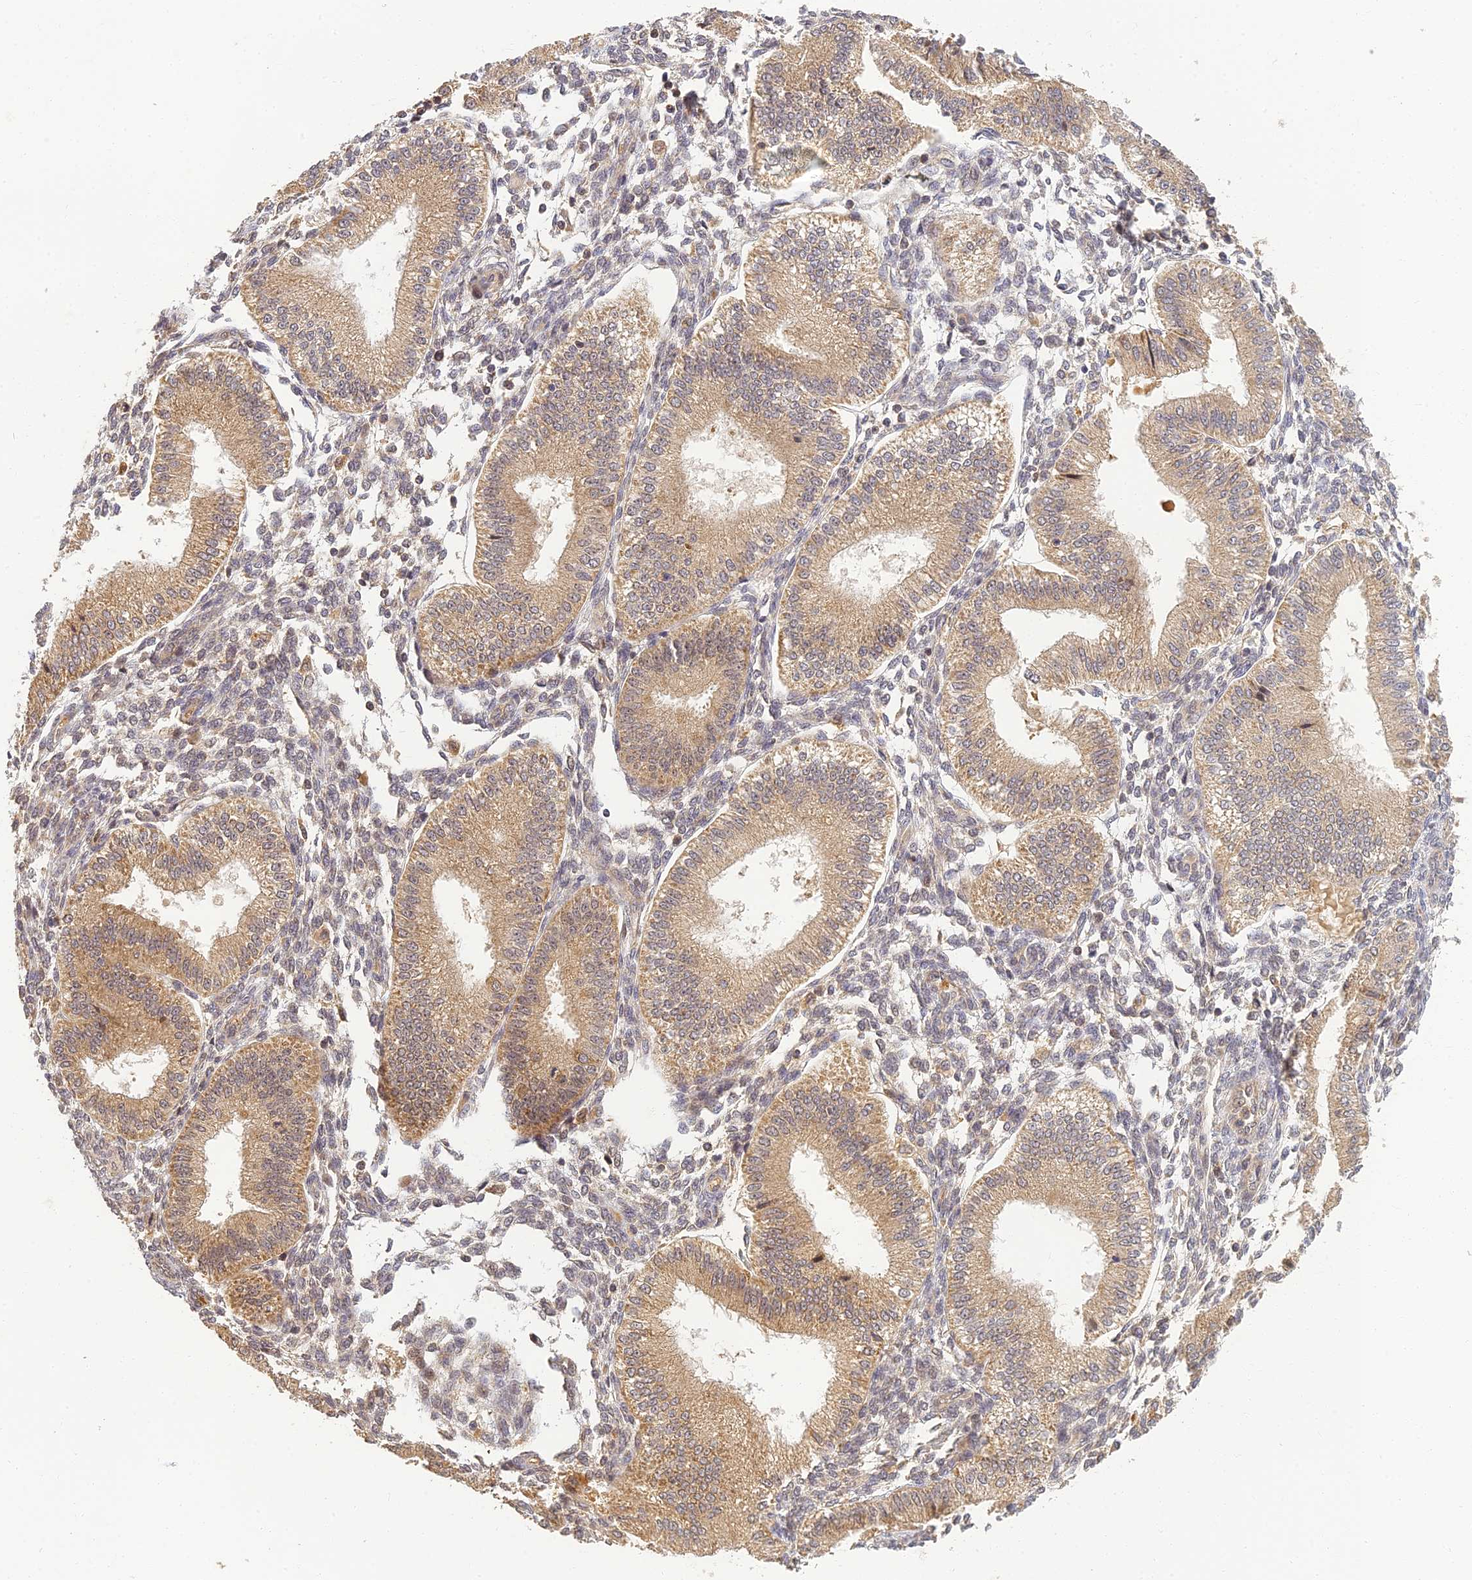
{"staining": {"intensity": "moderate", "quantity": "25%-75%", "location": "cytoplasmic/membranous"}, "tissue": "endometrium", "cell_type": "Cells in endometrial stroma", "image_type": "normal", "snomed": [{"axis": "morphology", "description": "Normal tissue, NOS"}, {"axis": "topography", "description": "Endometrium"}], "caption": "This photomicrograph reveals immunohistochemistry (IHC) staining of normal human endometrium, with medium moderate cytoplasmic/membranous staining in about 25%-75% of cells in endometrial stroma.", "gene": "RGL3", "patient": {"sex": "female", "age": 39}}